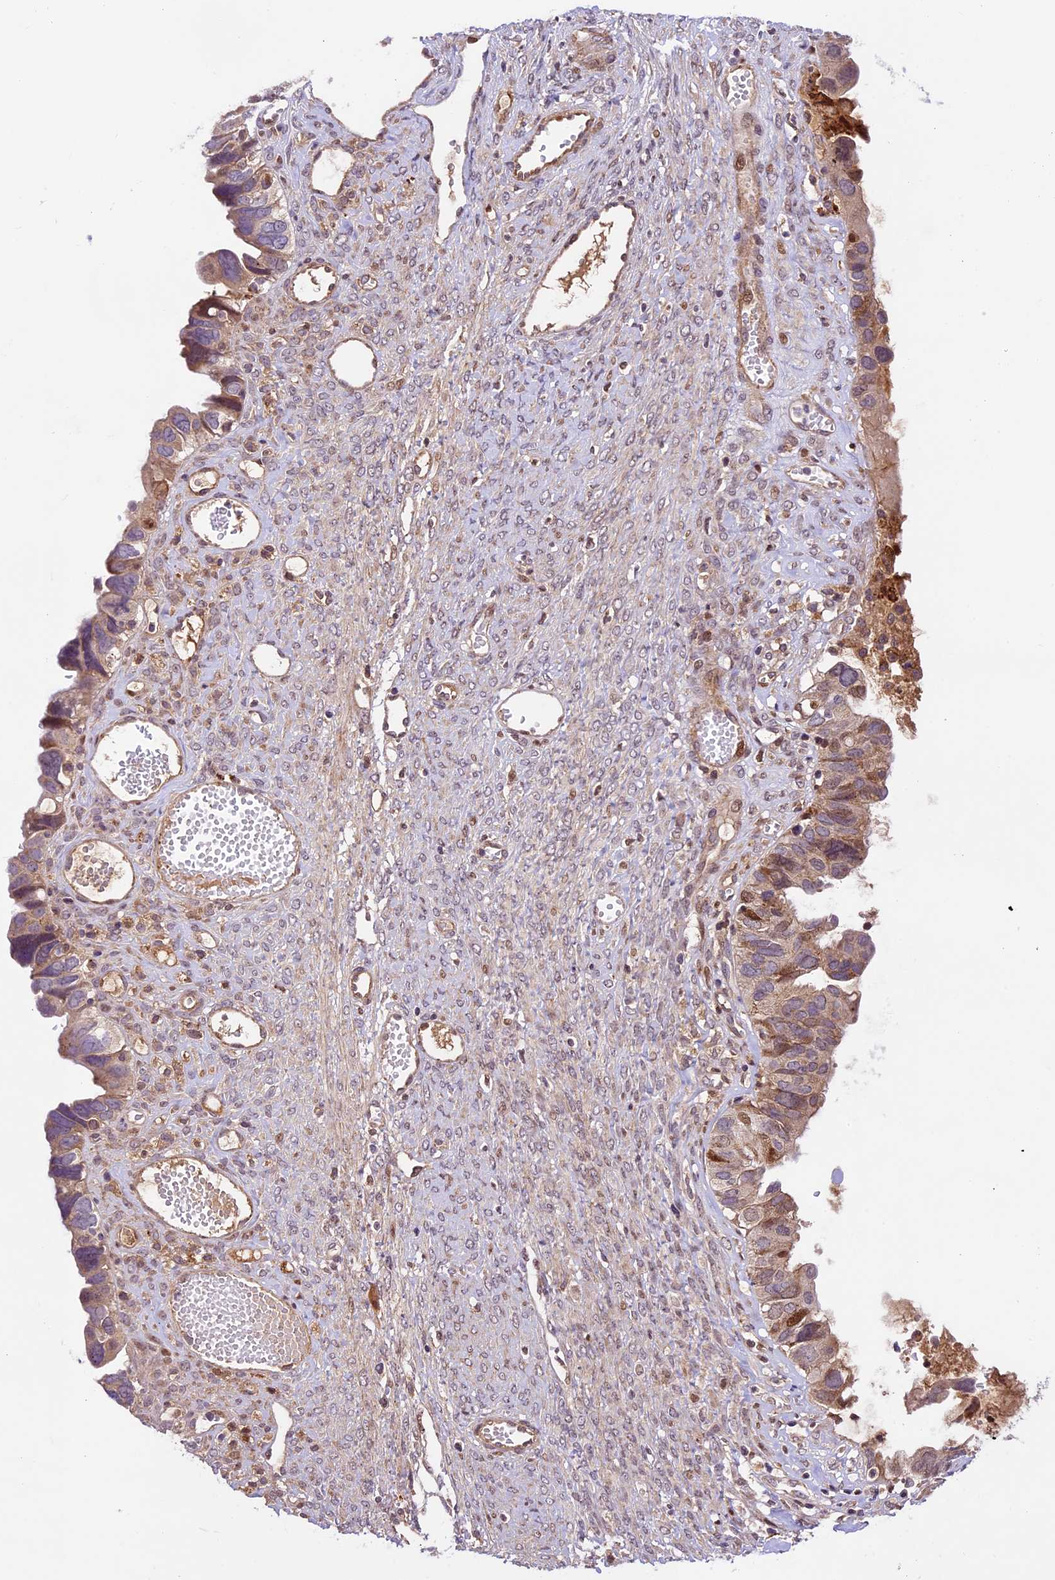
{"staining": {"intensity": "weak", "quantity": "25%-75%", "location": "cytoplasmic/membranous"}, "tissue": "ovarian cancer", "cell_type": "Tumor cells", "image_type": "cancer", "snomed": [{"axis": "morphology", "description": "Cystadenocarcinoma, serous, NOS"}, {"axis": "topography", "description": "Ovary"}], "caption": "Ovarian cancer was stained to show a protein in brown. There is low levels of weak cytoplasmic/membranous positivity in about 25%-75% of tumor cells. Ihc stains the protein in brown and the nuclei are stained blue.", "gene": "CCSER1", "patient": {"sex": "female", "age": 79}}